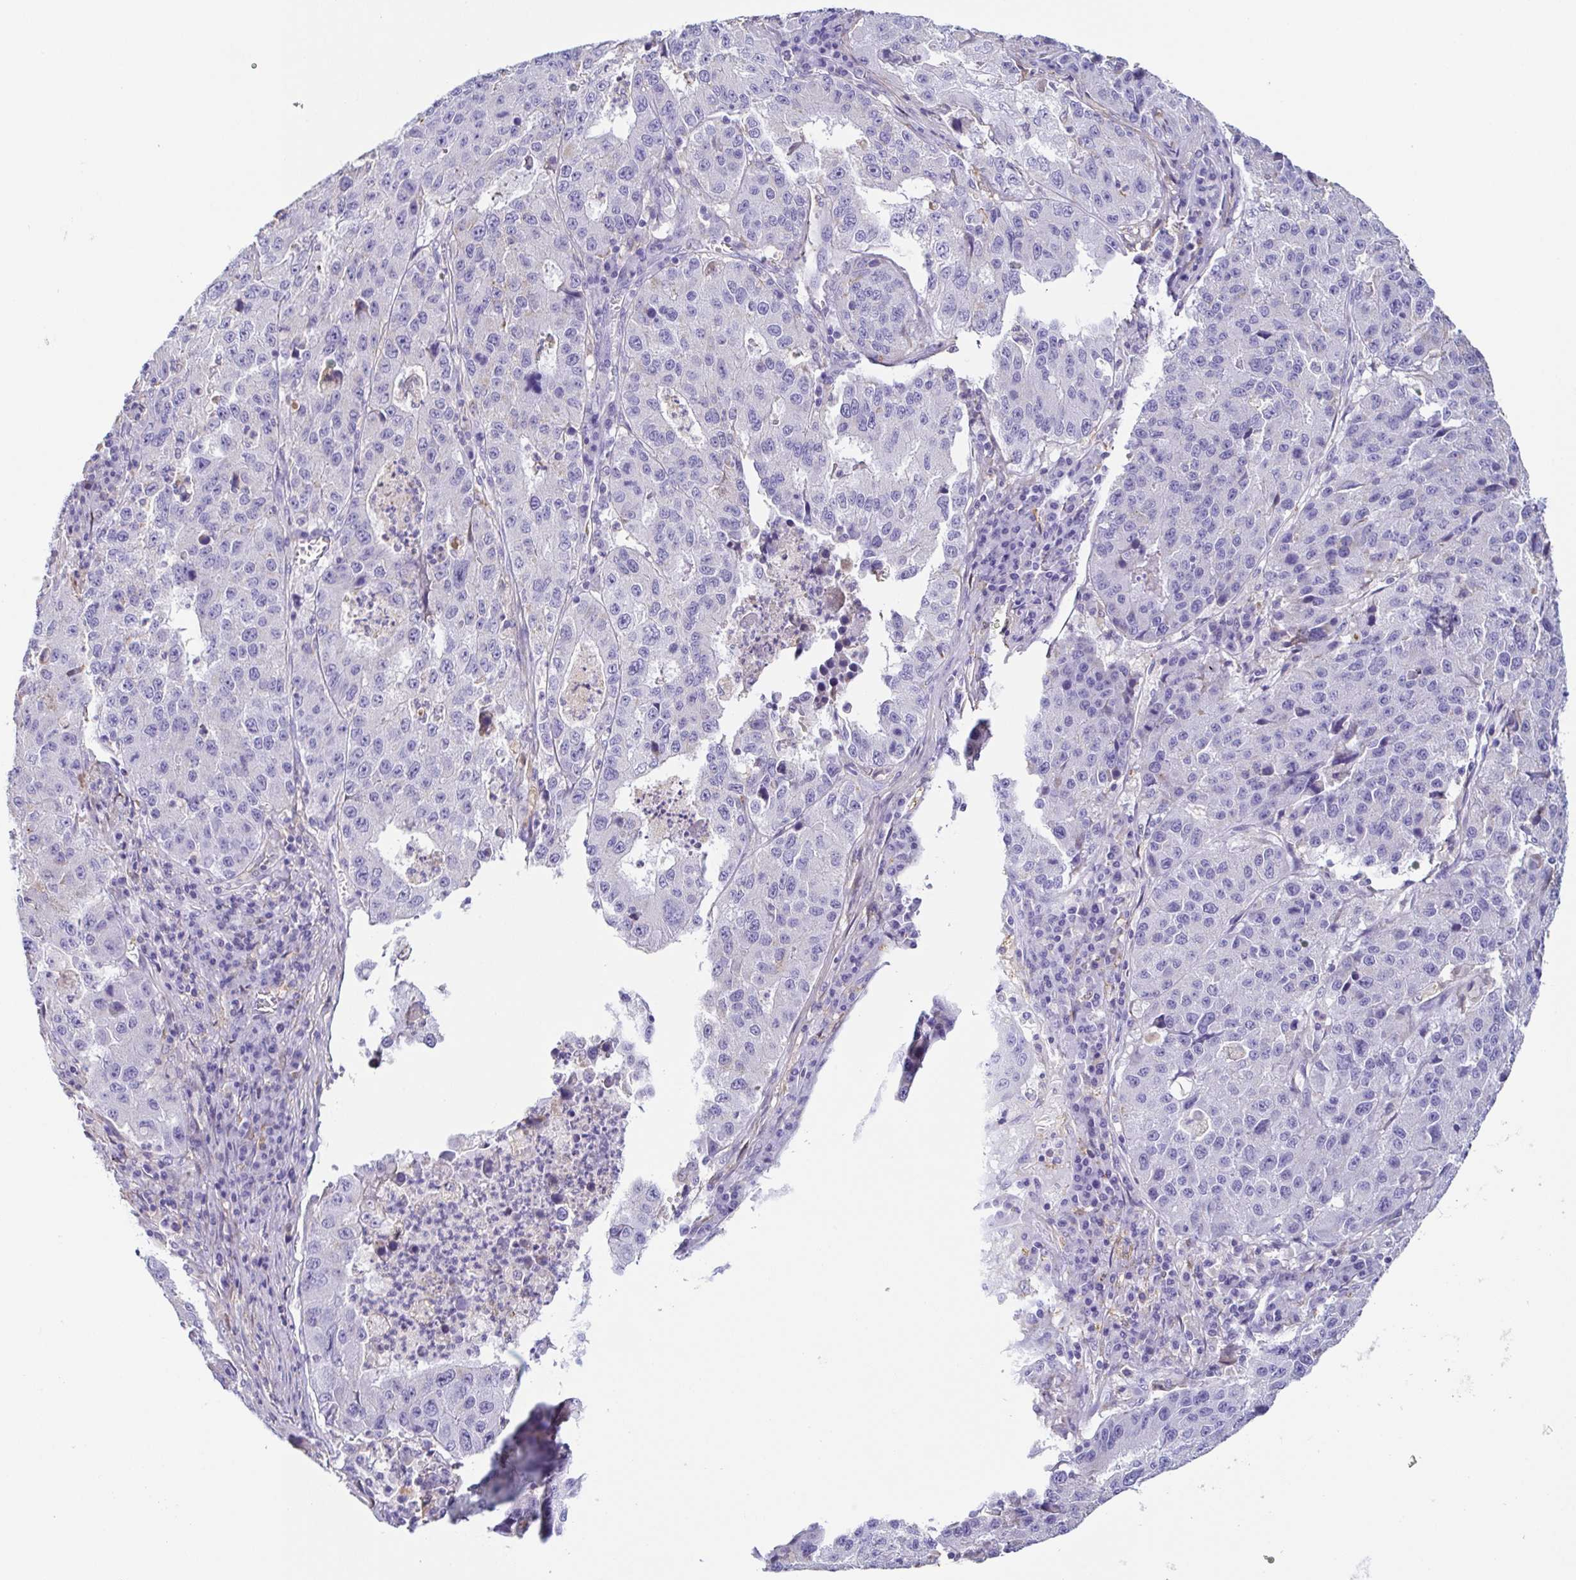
{"staining": {"intensity": "negative", "quantity": "none", "location": "none"}, "tissue": "stomach cancer", "cell_type": "Tumor cells", "image_type": "cancer", "snomed": [{"axis": "morphology", "description": "Adenocarcinoma, NOS"}, {"axis": "topography", "description": "Stomach"}], "caption": "Immunohistochemistry photomicrograph of stomach cancer stained for a protein (brown), which displays no expression in tumor cells. (DAB IHC visualized using brightfield microscopy, high magnification).", "gene": "ANXA10", "patient": {"sex": "male", "age": 71}}